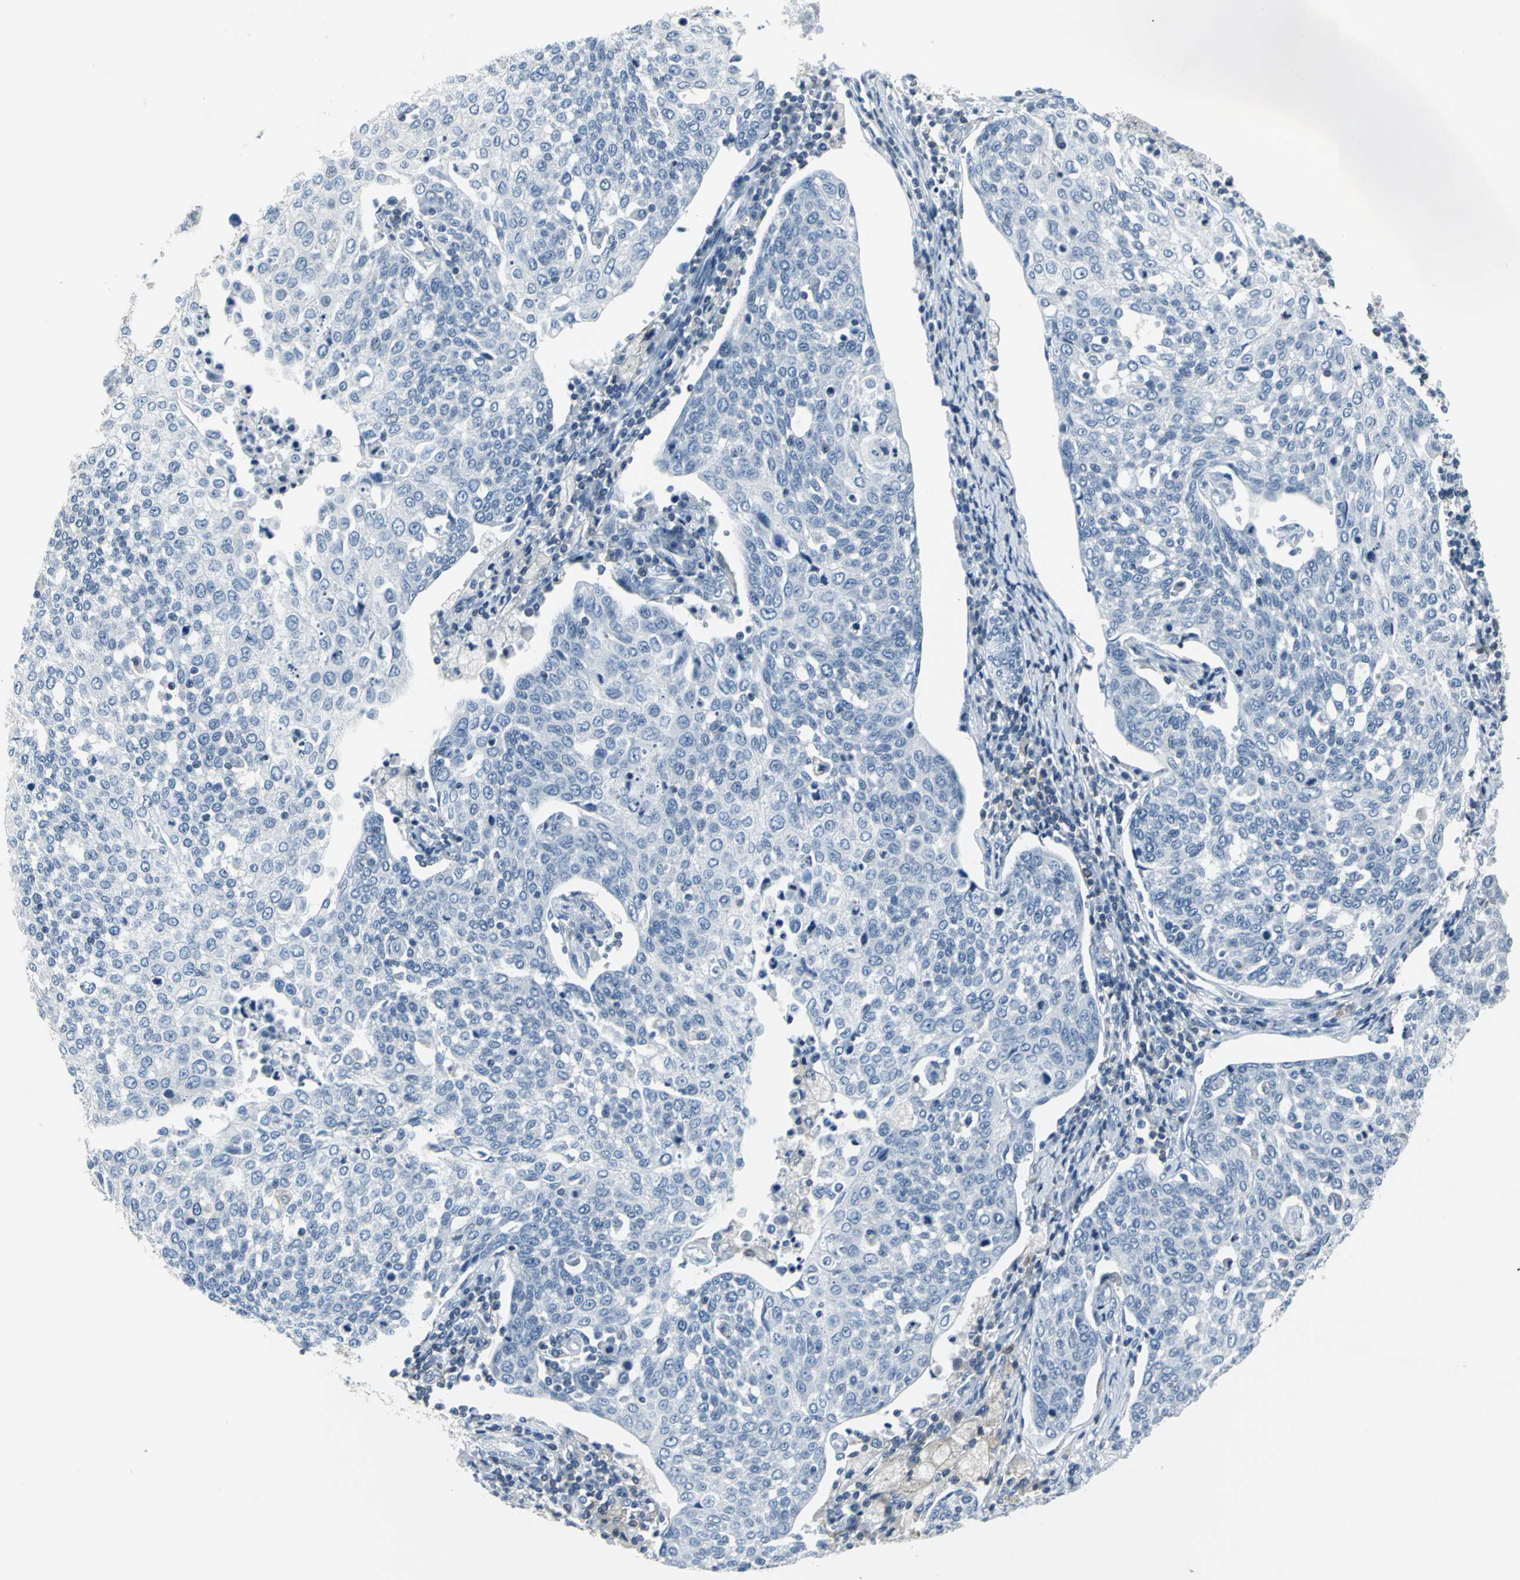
{"staining": {"intensity": "negative", "quantity": "none", "location": "none"}, "tissue": "cervical cancer", "cell_type": "Tumor cells", "image_type": "cancer", "snomed": [{"axis": "morphology", "description": "Squamous cell carcinoma, NOS"}, {"axis": "topography", "description": "Cervix"}], "caption": "This is an IHC micrograph of human cervical cancer. There is no staining in tumor cells.", "gene": "IQGAP2", "patient": {"sex": "female", "age": 34}}